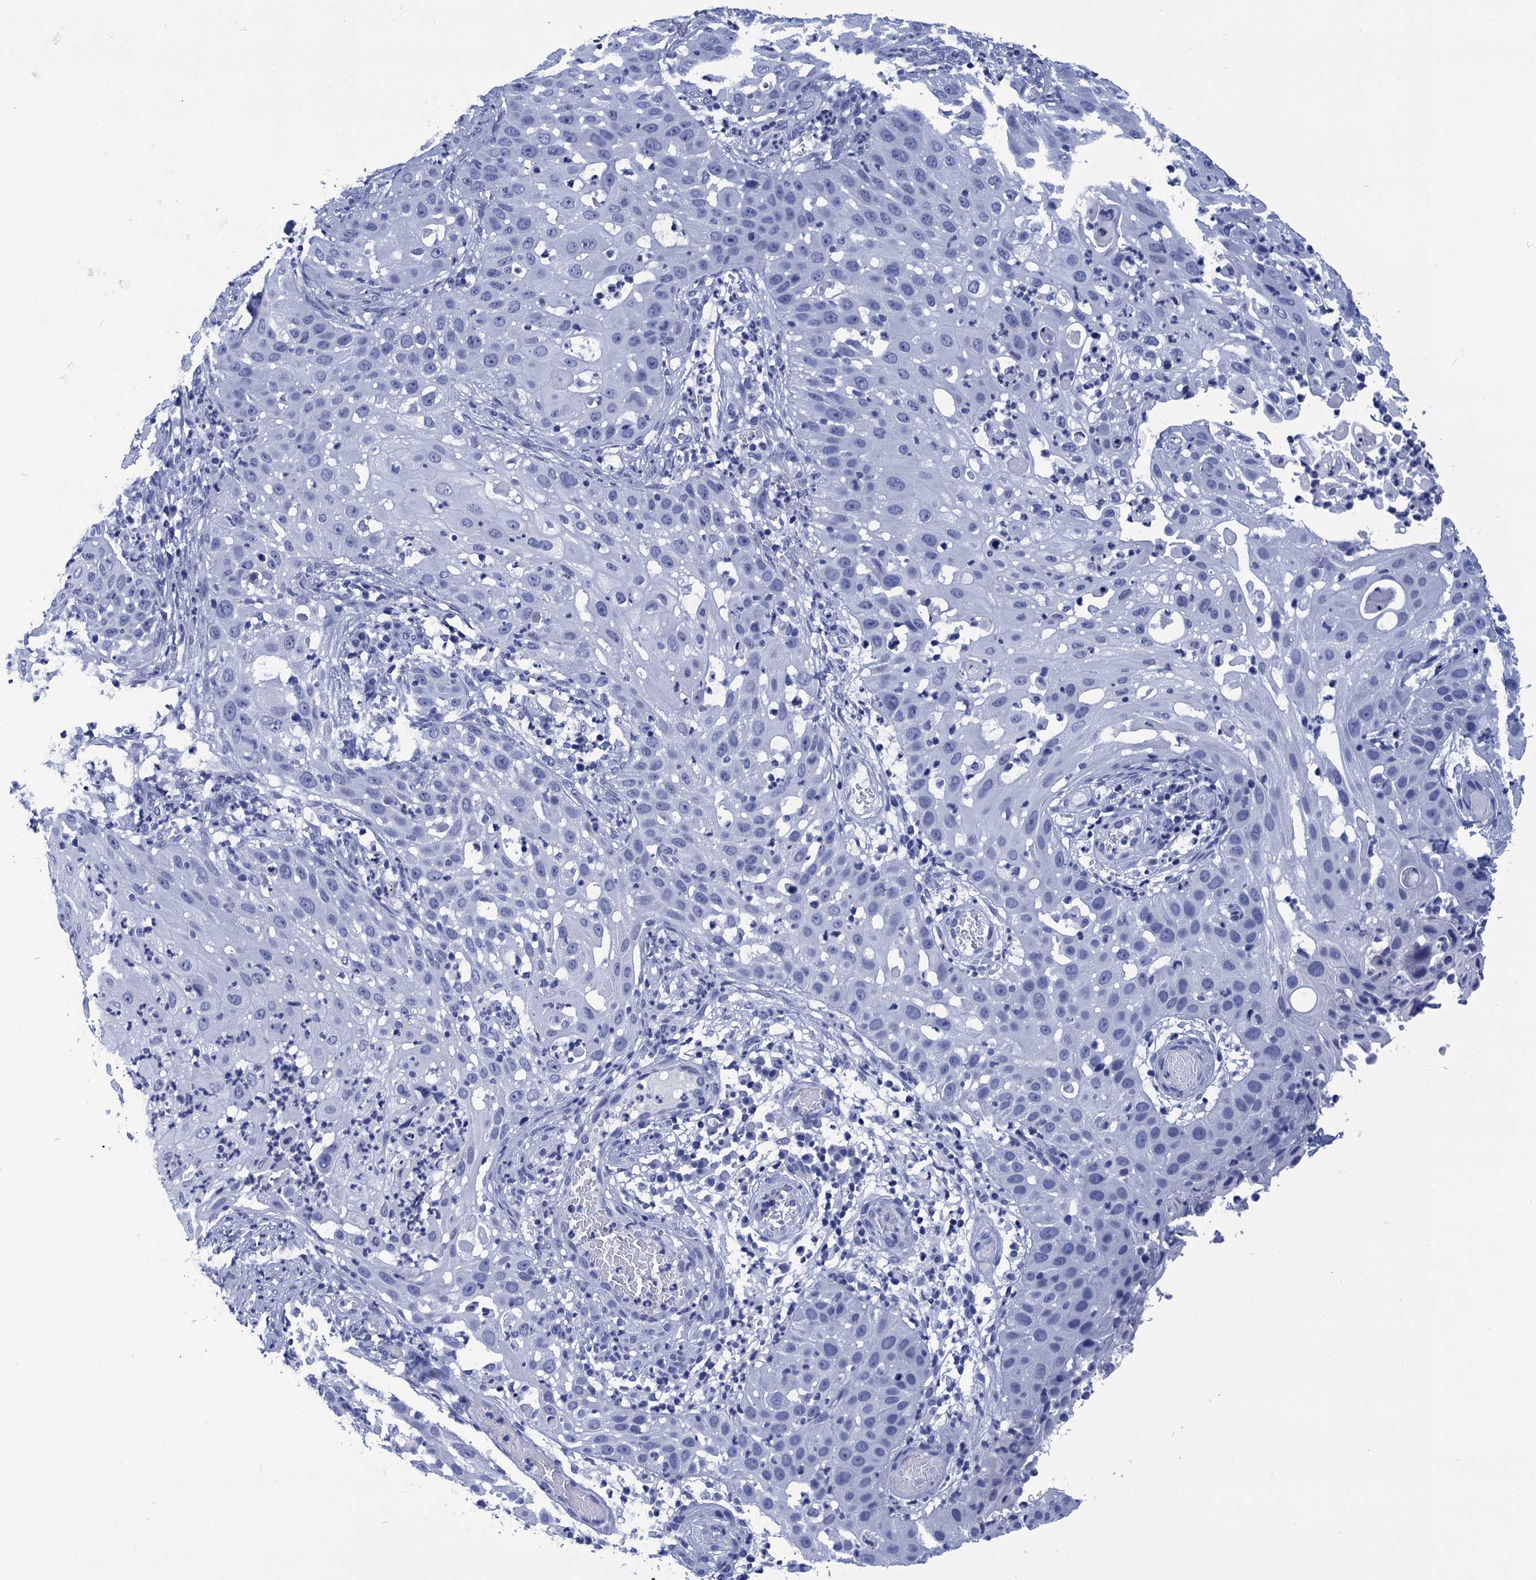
{"staining": {"intensity": "negative", "quantity": "none", "location": "none"}, "tissue": "skin cancer", "cell_type": "Tumor cells", "image_type": "cancer", "snomed": [{"axis": "morphology", "description": "Squamous cell carcinoma, NOS"}, {"axis": "topography", "description": "Skin"}], "caption": "Immunohistochemical staining of human skin cancer demonstrates no significant staining in tumor cells. Brightfield microscopy of immunohistochemistry stained with DAB (3,3'-diaminobenzidine) (brown) and hematoxylin (blue), captured at high magnification.", "gene": "METTL25", "patient": {"sex": "female", "age": 44}}